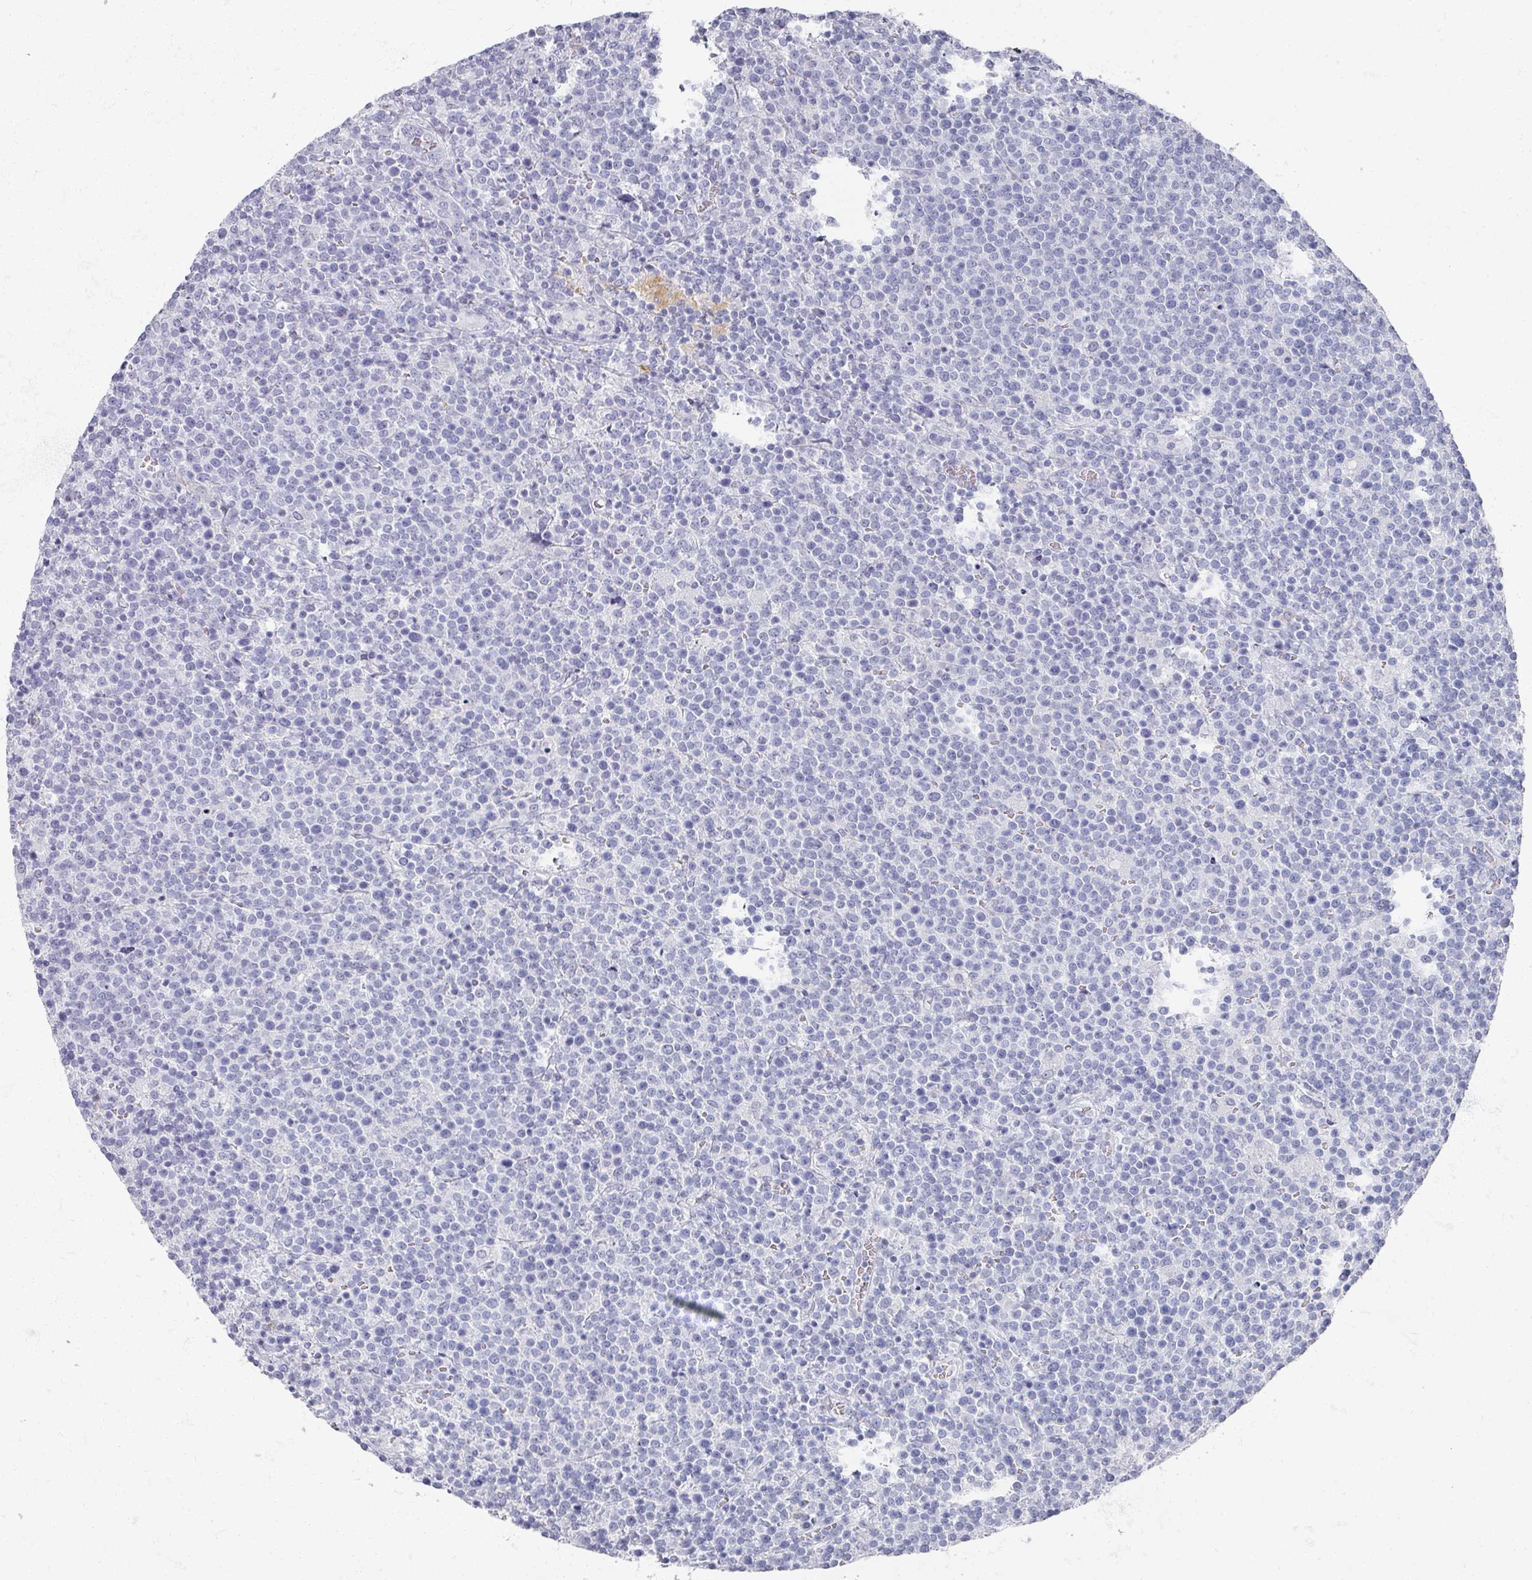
{"staining": {"intensity": "negative", "quantity": "none", "location": "none"}, "tissue": "lymphoma", "cell_type": "Tumor cells", "image_type": "cancer", "snomed": [{"axis": "morphology", "description": "Malignant lymphoma, non-Hodgkin's type, High grade"}, {"axis": "topography", "description": "Lymph node"}], "caption": "Immunohistochemistry (IHC) histopathology image of human malignant lymphoma, non-Hodgkin's type (high-grade) stained for a protein (brown), which shows no expression in tumor cells.", "gene": "OMG", "patient": {"sex": "male", "age": 61}}